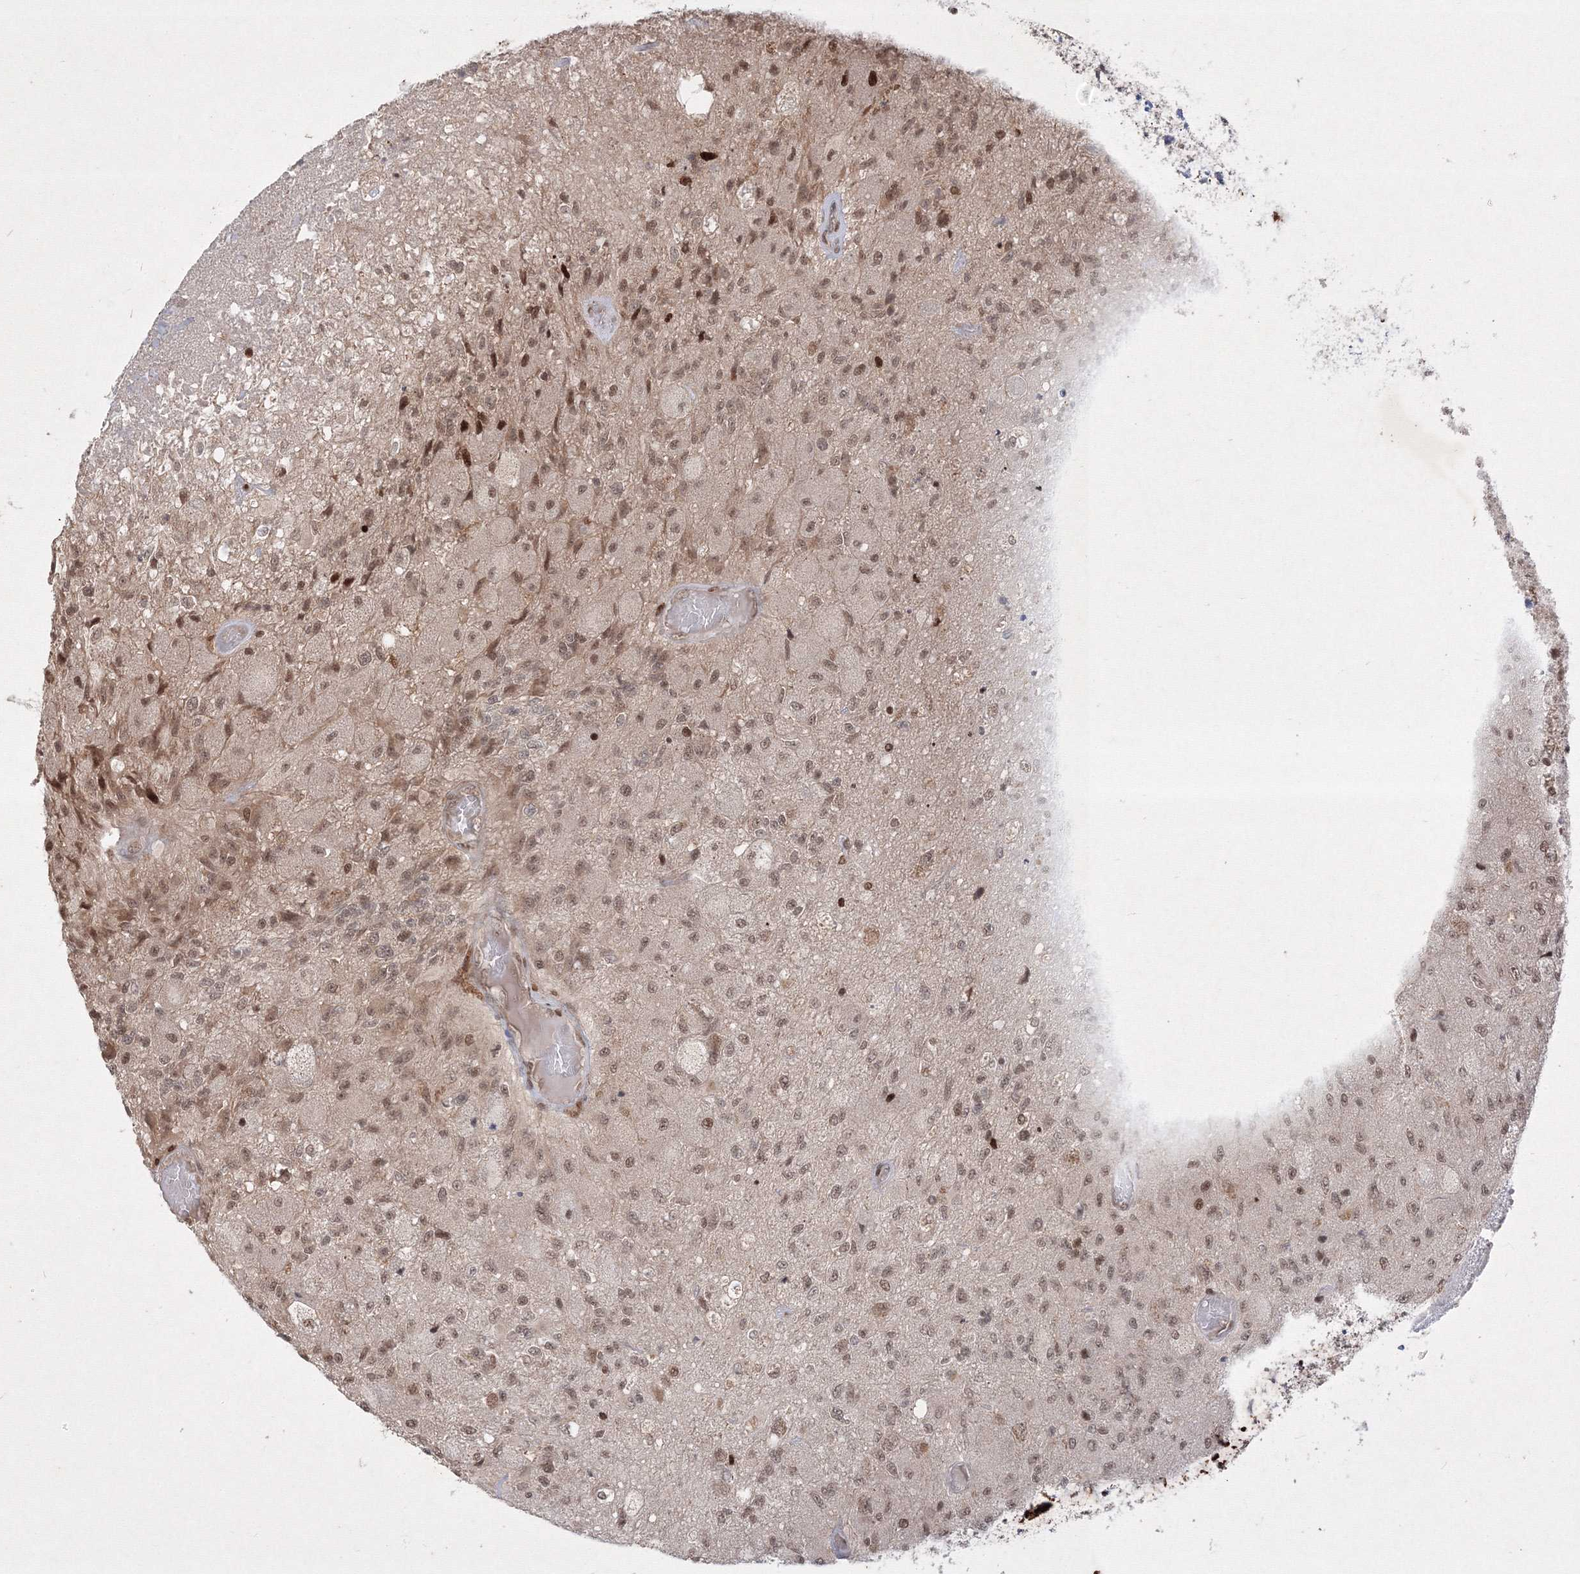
{"staining": {"intensity": "weak", "quantity": ">75%", "location": "nuclear"}, "tissue": "glioma", "cell_type": "Tumor cells", "image_type": "cancer", "snomed": [{"axis": "morphology", "description": "Normal tissue, NOS"}, {"axis": "morphology", "description": "Glioma, malignant, High grade"}, {"axis": "topography", "description": "Cerebral cortex"}], "caption": "Protein analysis of malignant glioma (high-grade) tissue reveals weak nuclear expression in about >75% of tumor cells.", "gene": "TAB1", "patient": {"sex": "male", "age": 77}}